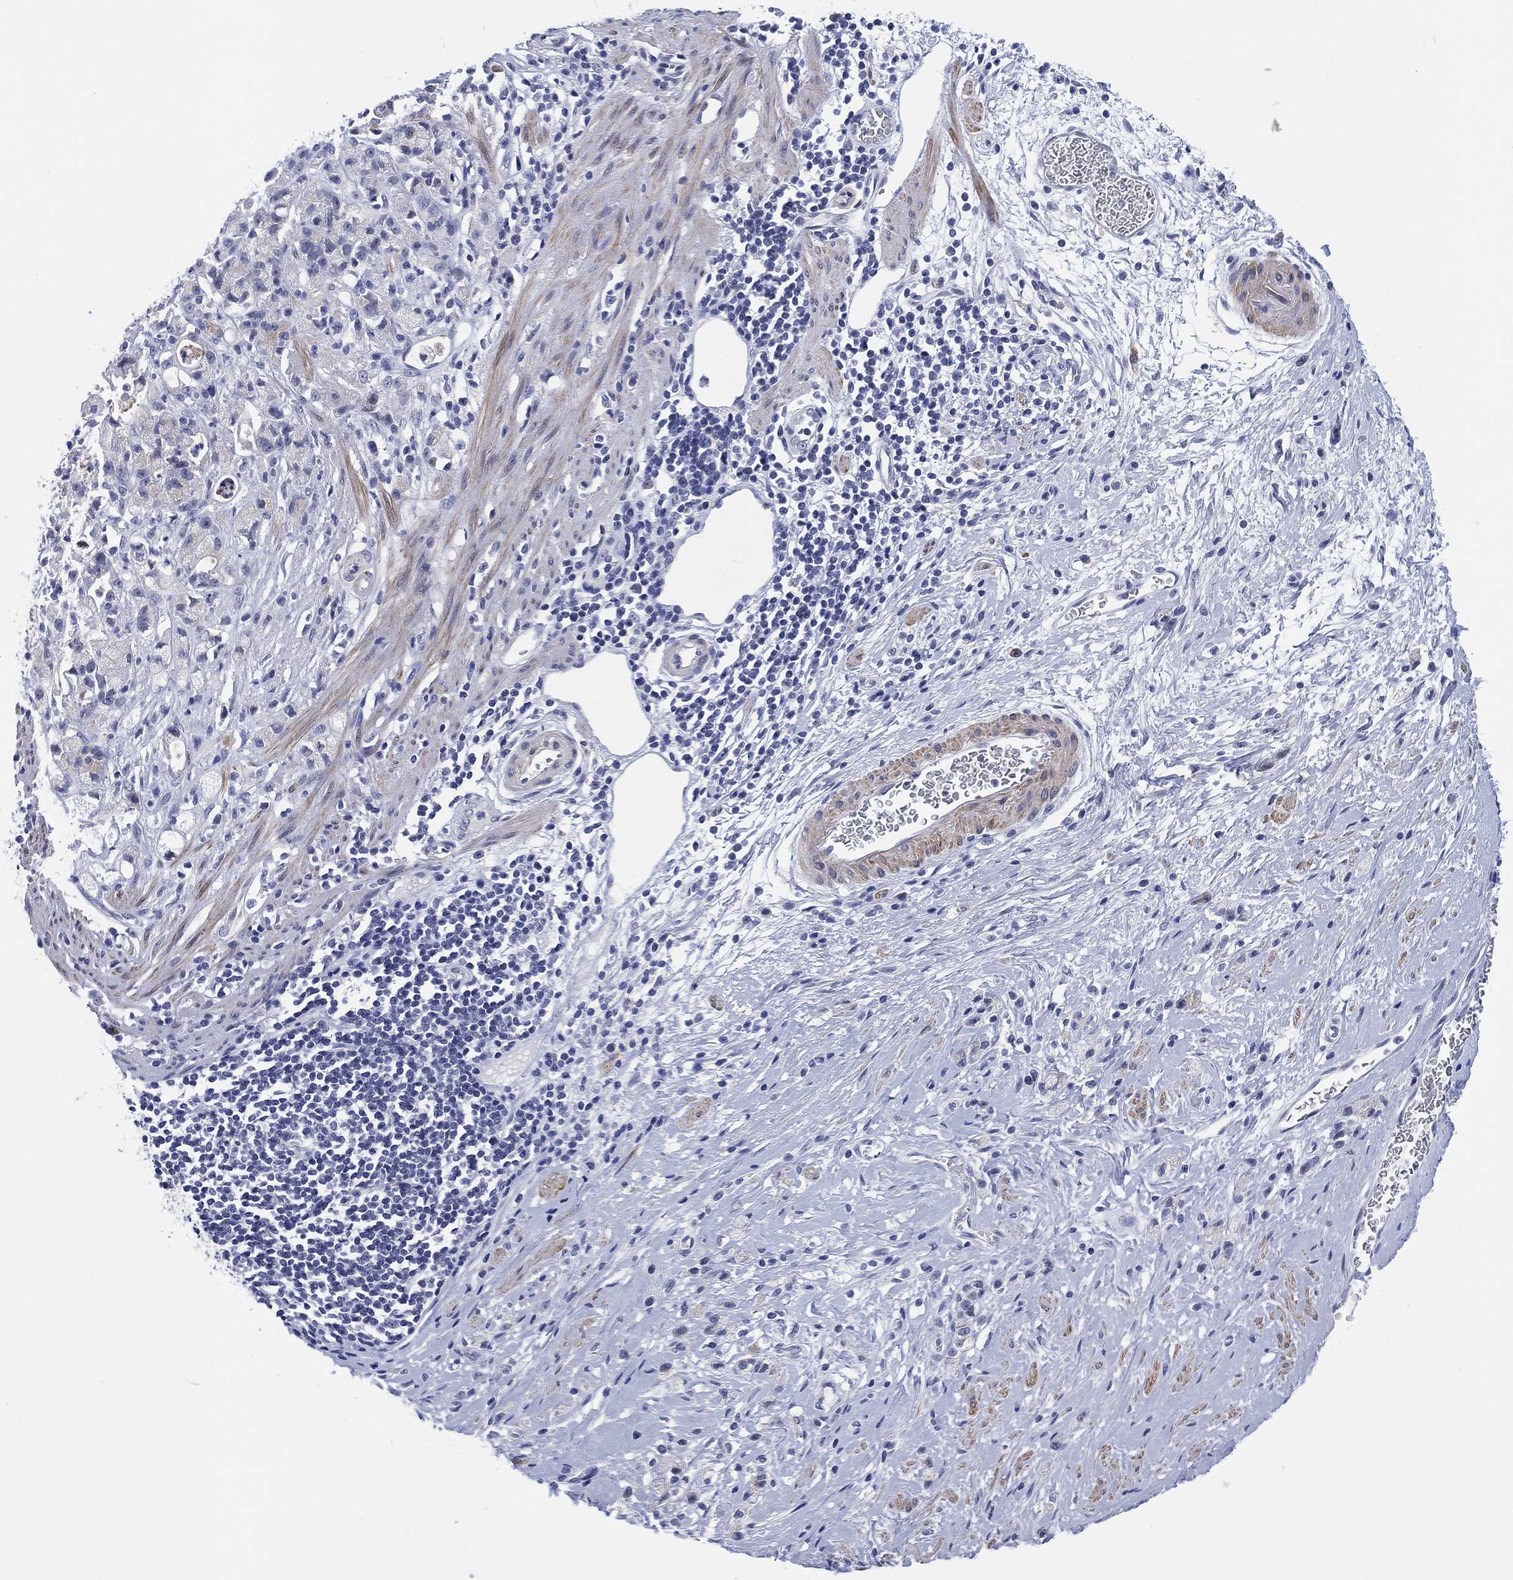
{"staining": {"intensity": "negative", "quantity": "none", "location": "none"}, "tissue": "stomach cancer", "cell_type": "Tumor cells", "image_type": "cancer", "snomed": [{"axis": "morphology", "description": "Adenocarcinoma, NOS"}, {"axis": "topography", "description": "Stomach"}], "caption": "Adenocarcinoma (stomach) was stained to show a protein in brown. There is no significant expression in tumor cells.", "gene": "CLIP3", "patient": {"sex": "male", "age": 58}}